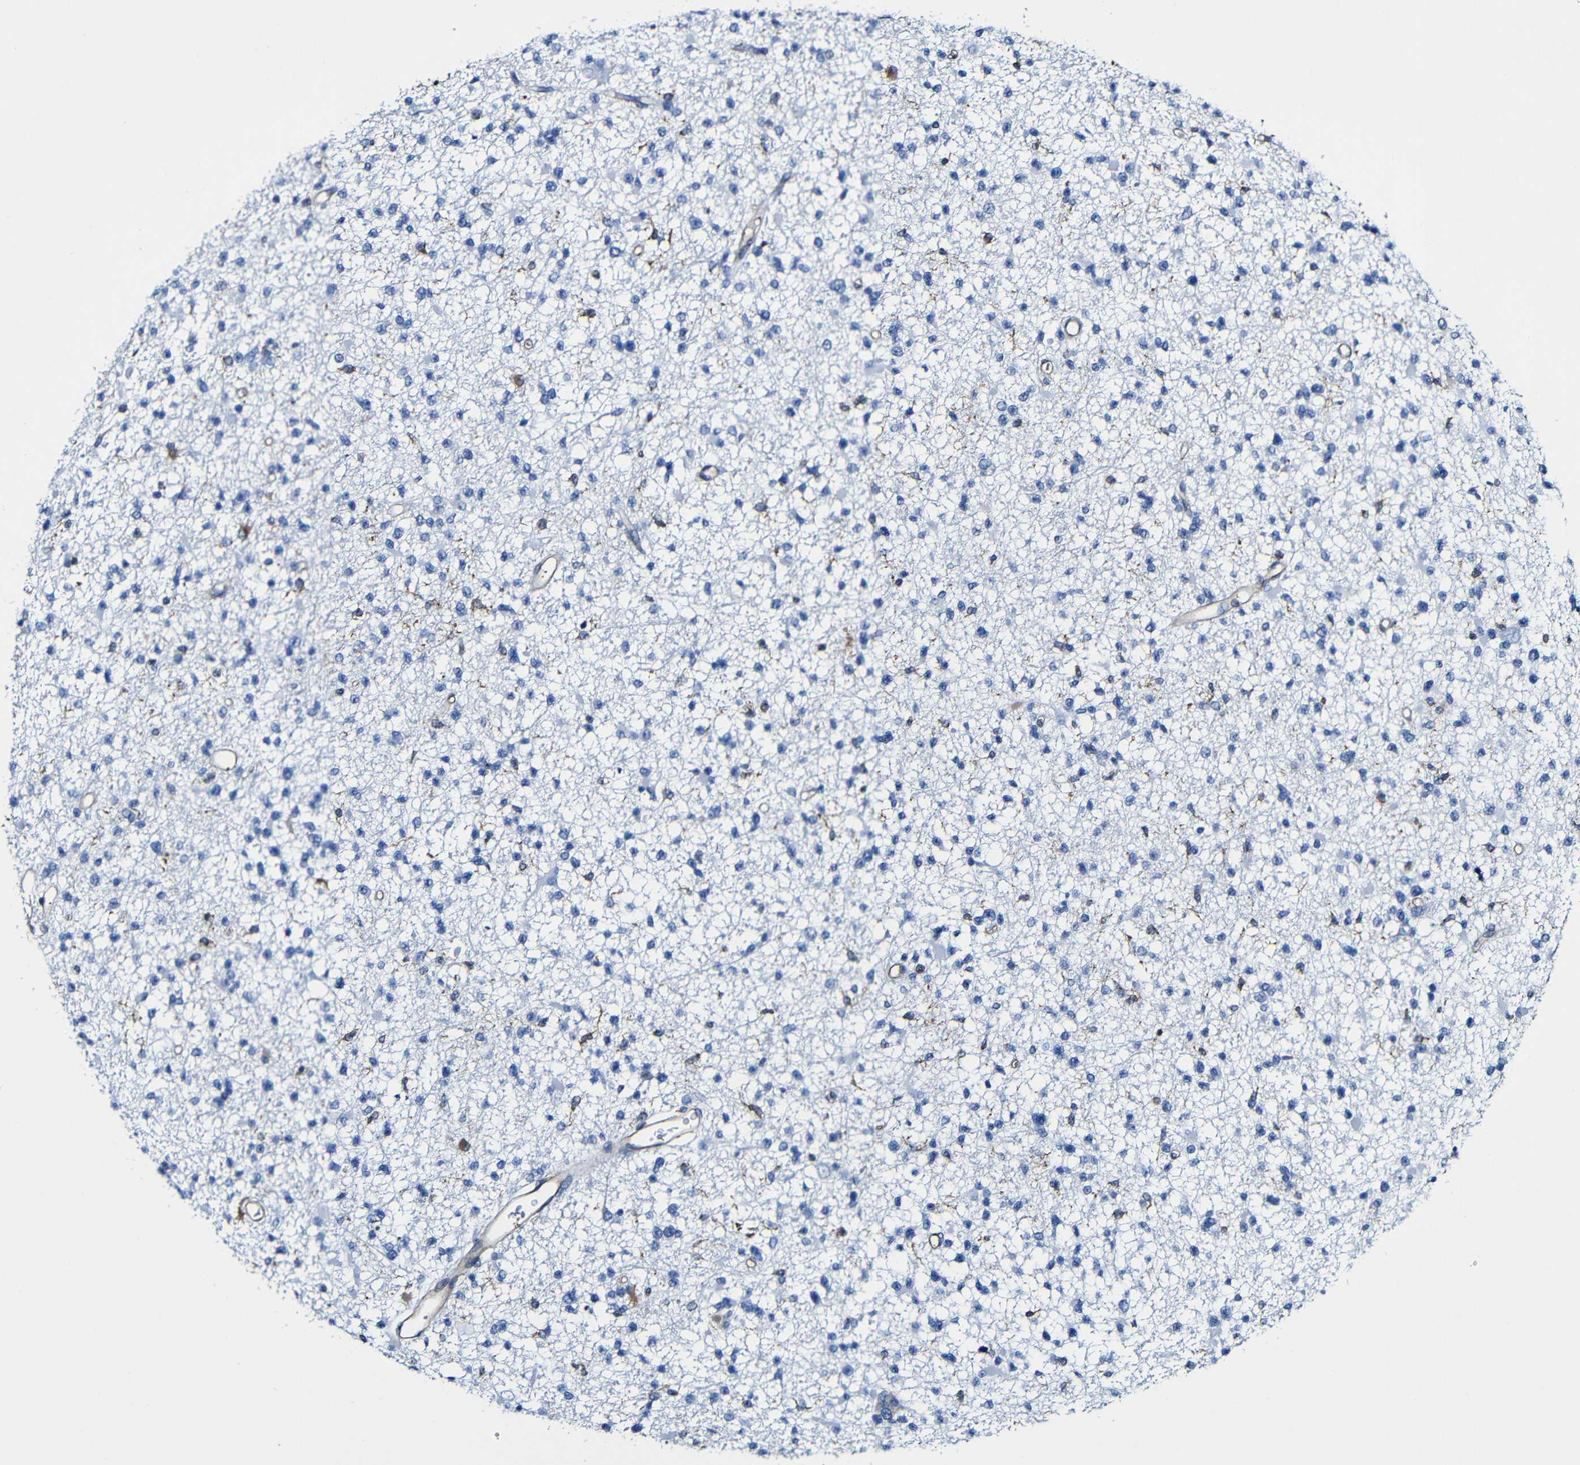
{"staining": {"intensity": "negative", "quantity": "none", "location": "none"}, "tissue": "glioma", "cell_type": "Tumor cells", "image_type": "cancer", "snomed": [{"axis": "morphology", "description": "Glioma, malignant, Low grade"}, {"axis": "topography", "description": "Brain"}], "caption": "Tumor cells are negative for protein expression in human glioma. The staining is performed using DAB (3,3'-diaminobenzidine) brown chromogen with nuclei counter-stained in using hematoxylin.", "gene": "MSN", "patient": {"sex": "female", "age": 22}}